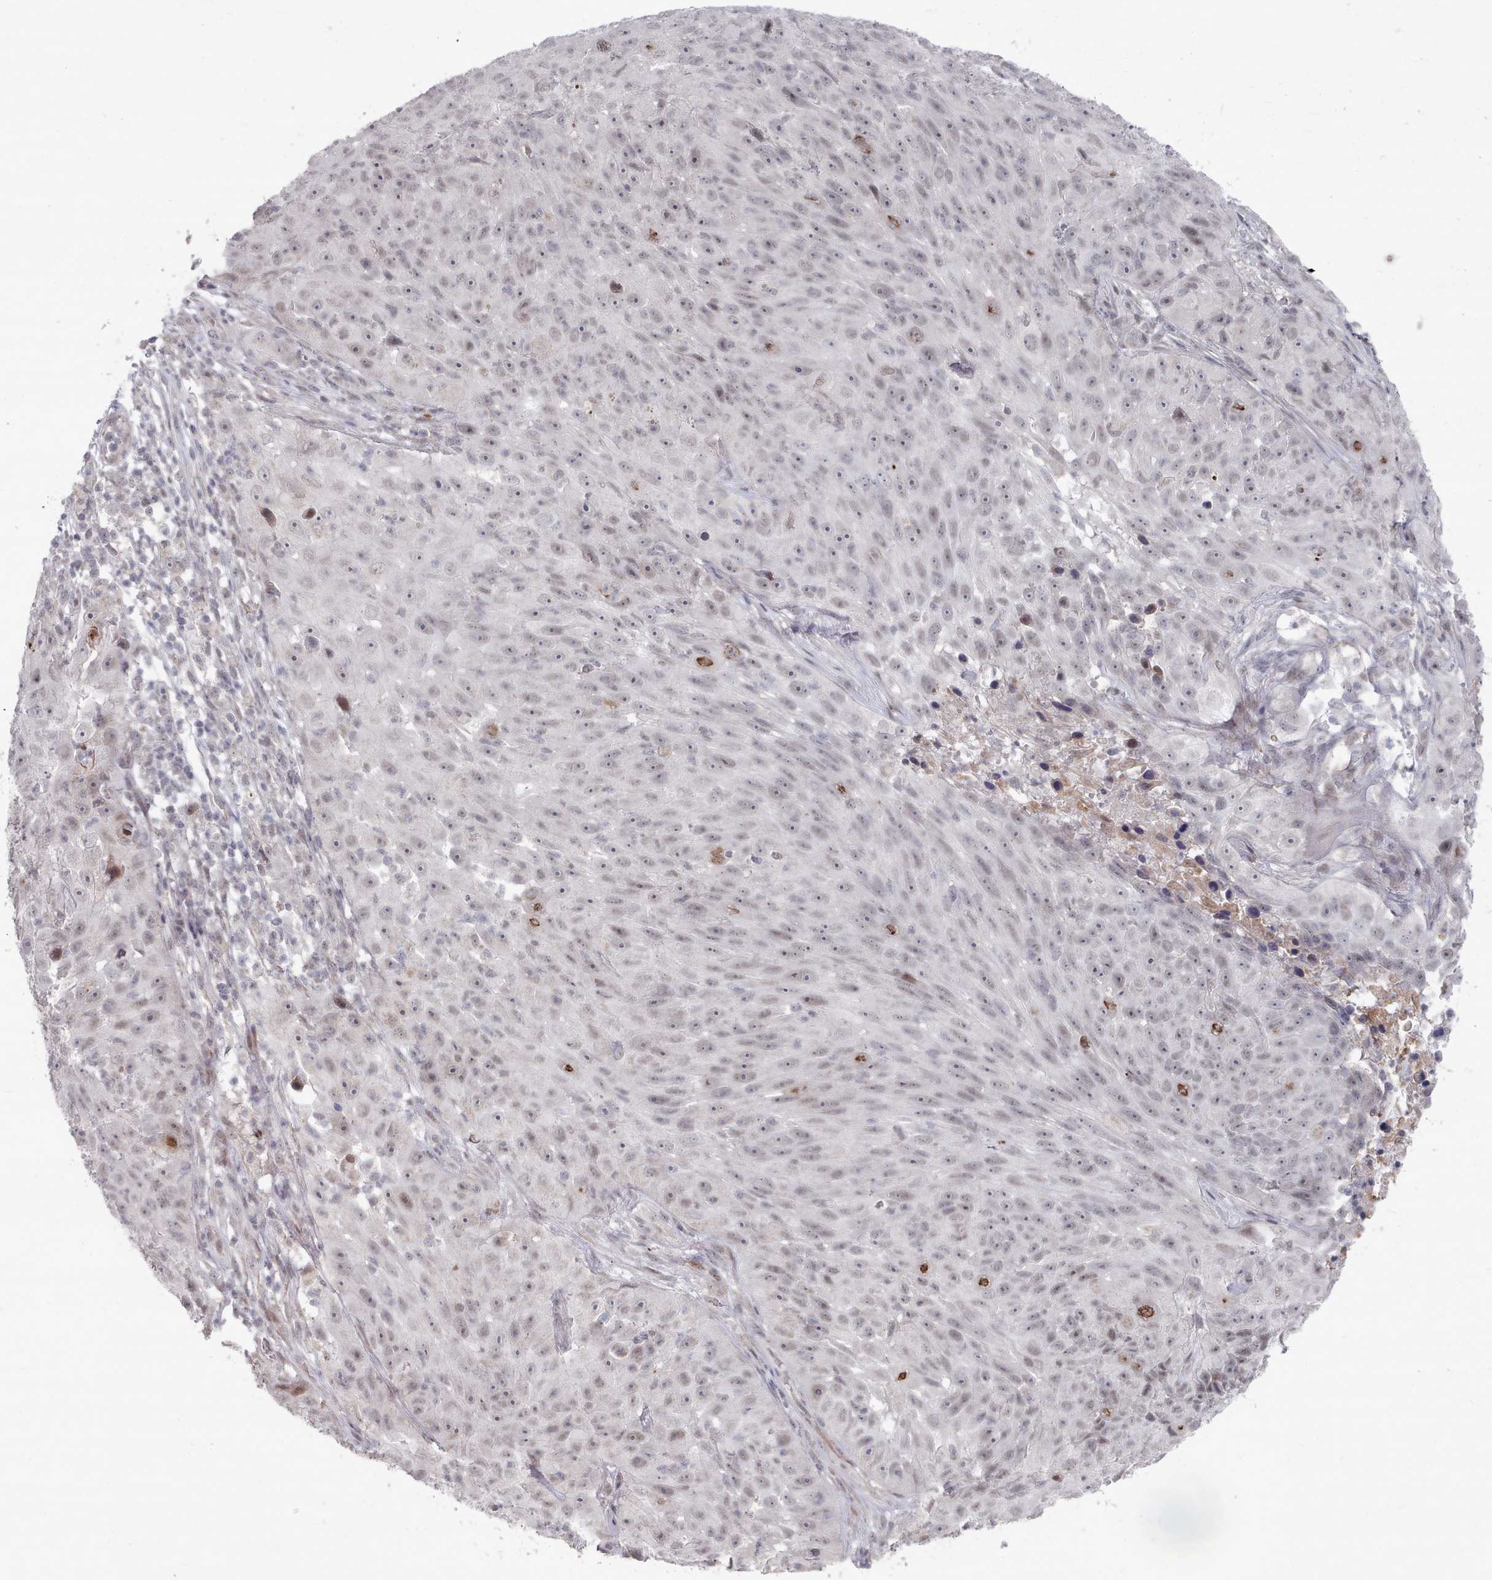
{"staining": {"intensity": "weak", "quantity": "25%-75%", "location": "nuclear"}, "tissue": "skin cancer", "cell_type": "Tumor cells", "image_type": "cancer", "snomed": [{"axis": "morphology", "description": "Squamous cell carcinoma, NOS"}, {"axis": "topography", "description": "Skin"}], "caption": "Immunohistochemistry (DAB (3,3'-diaminobenzidine)) staining of skin squamous cell carcinoma demonstrates weak nuclear protein expression in about 25%-75% of tumor cells.", "gene": "CPSF4", "patient": {"sex": "female", "age": 87}}